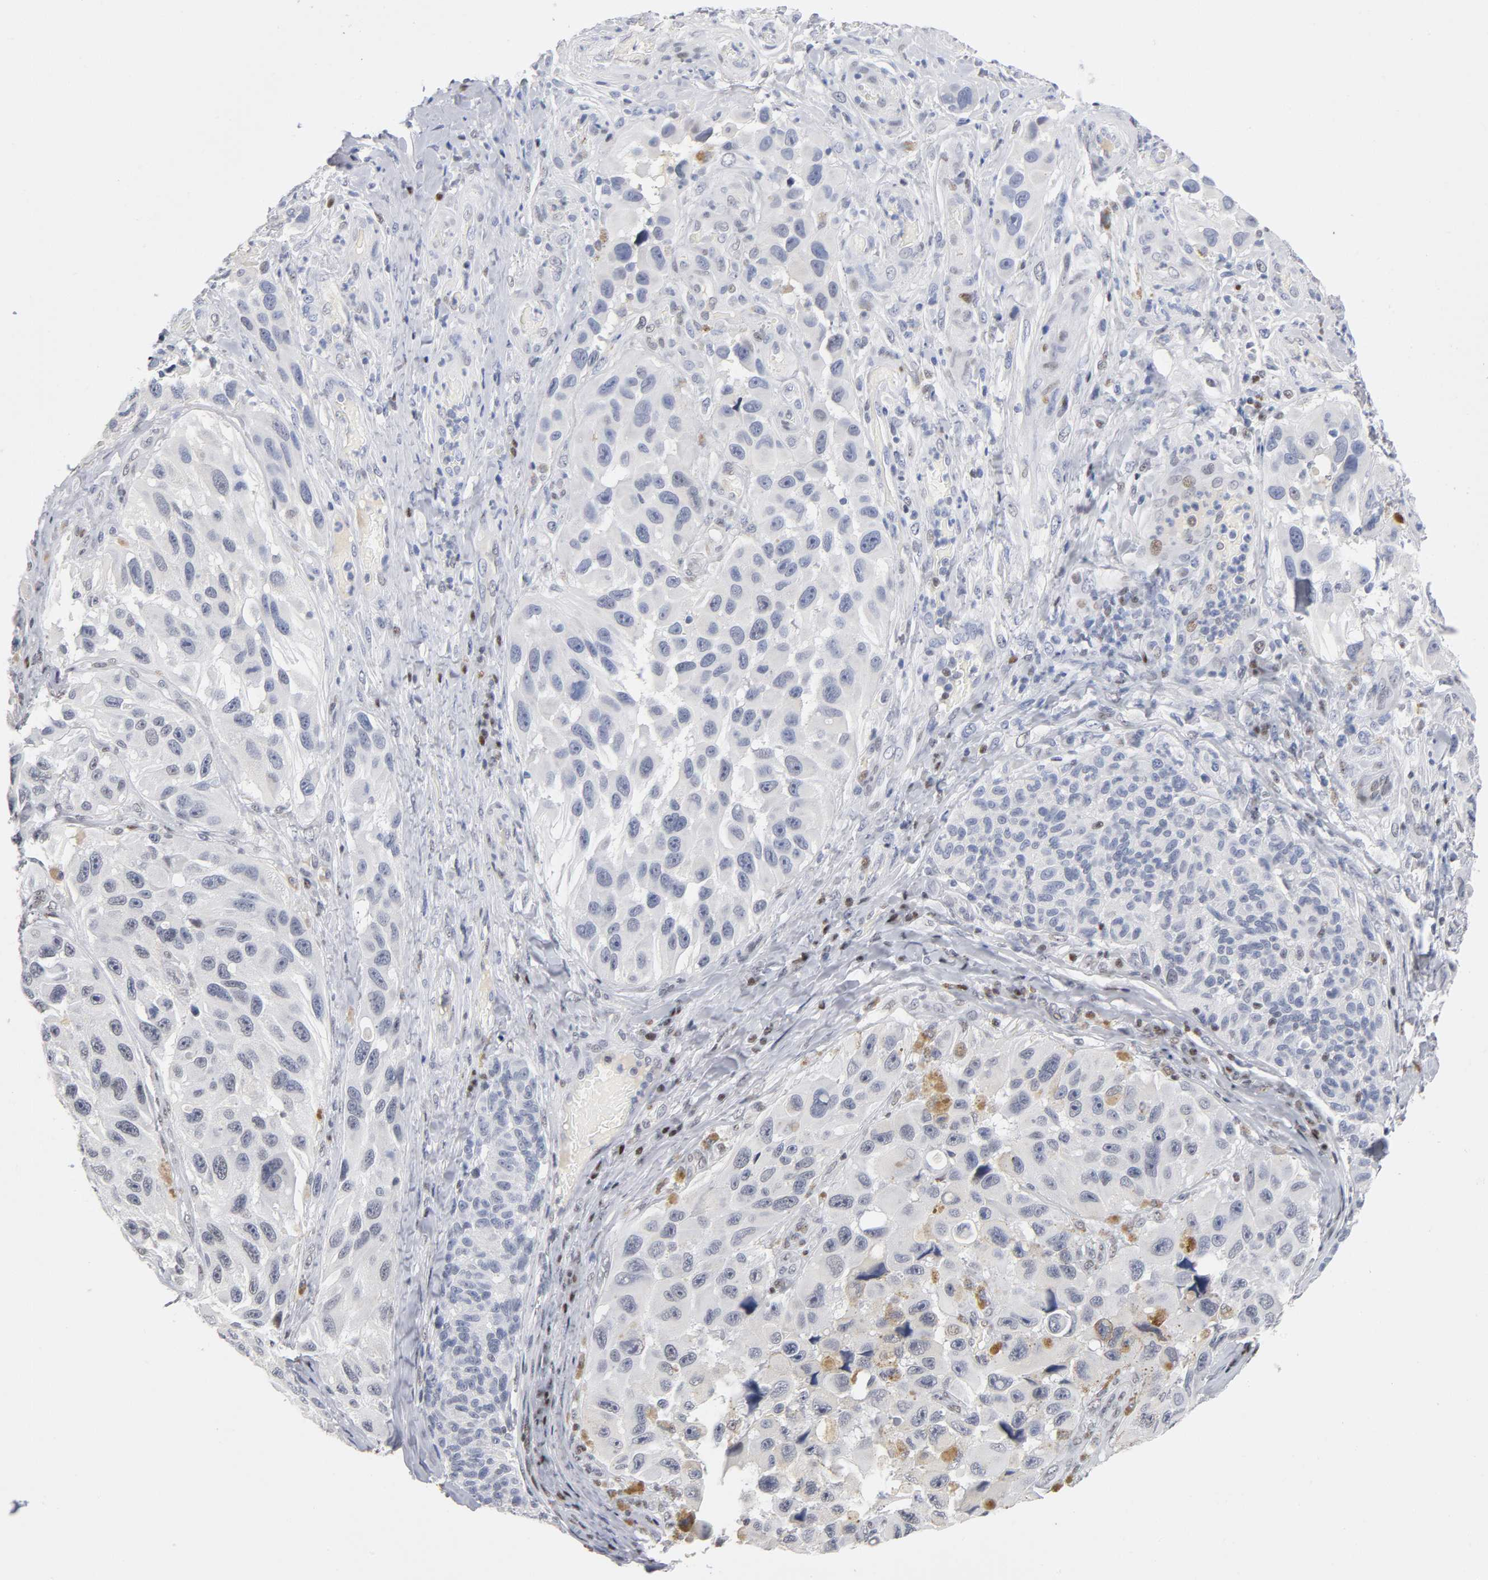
{"staining": {"intensity": "negative", "quantity": "none", "location": "none"}, "tissue": "melanoma", "cell_type": "Tumor cells", "image_type": "cancer", "snomed": [{"axis": "morphology", "description": "Malignant melanoma, NOS"}, {"axis": "topography", "description": "Skin"}], "caption": "DAB (3,3'-diaminobenzidine) immunohistochemical staining of human melanoma exhibits no significant staining in tumor cells. Brightfield microscopy of immunohistochemistry stained with DAB (brown) and hematoxylin (blue), captured at high magnification.", "gene": "SP3", "patient": {"sex": "female", "age": 73}}